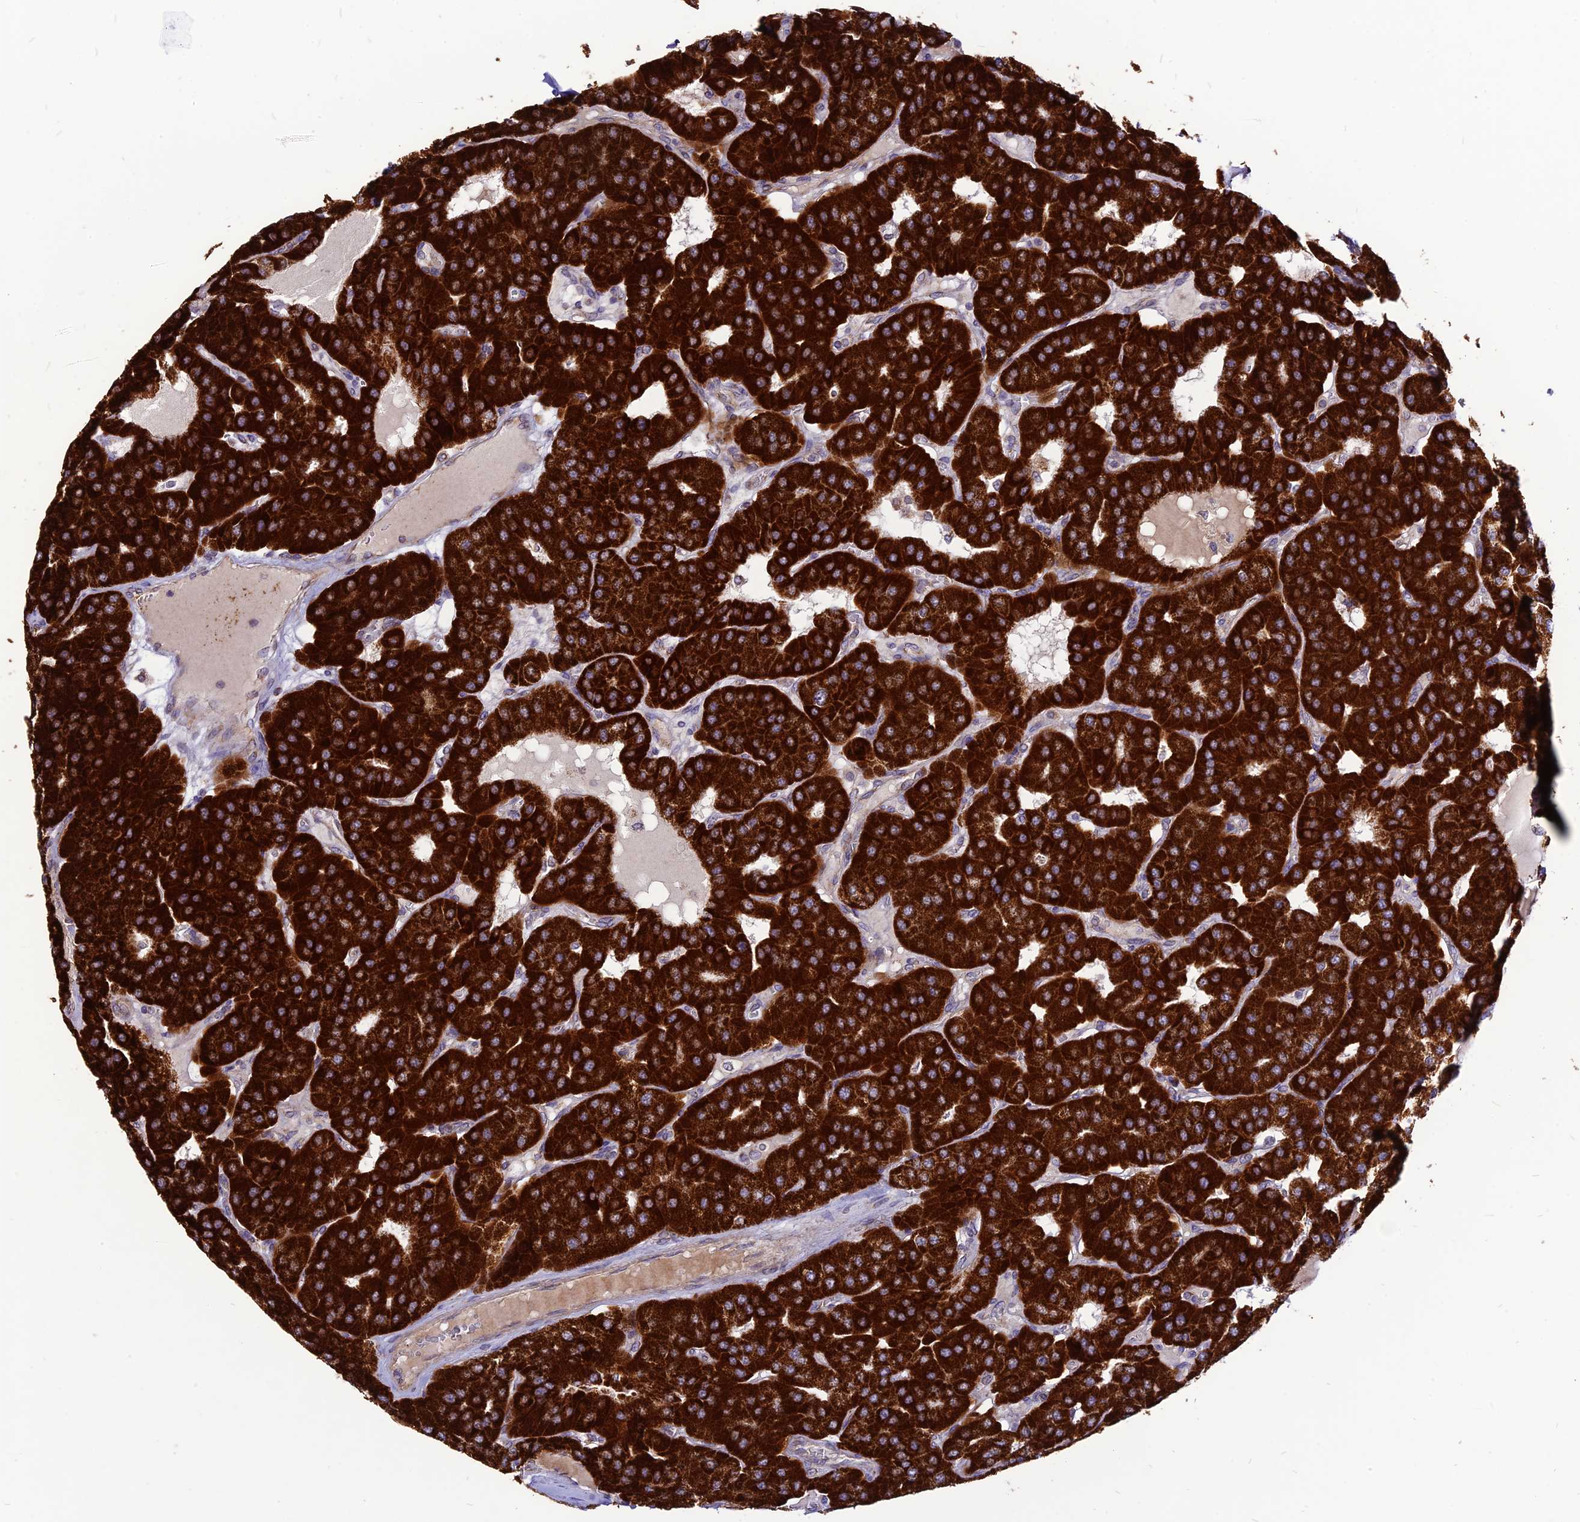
{"staining": {"intensity": "strong", "quantity": ">75%", "location": "cytoplasmic/membranous"}, "tissue": "parathyroid gland", "cell_type": "Glandular cells", "image_type": "normal", "snomed": [{"axis": "morphology", "description": "Normal tissue, NOS"}, {"axis": "morphology", "description": "Adenoma, NOS"}, {"axis": "topography", "description": "Parathyroid gland"}], "caption": "Immunohistochemical staining of unremarkable parathyroid gland demonstrates high levels of strong cytoplasmic/membranous staining in about >75% of glandular cells. (DAB (3,3'-diaminobenzidine) IHC with brightfield microscopy, high magnification).", "gene": "ECI1", "patient": {"sex": "female", "age": 86}}